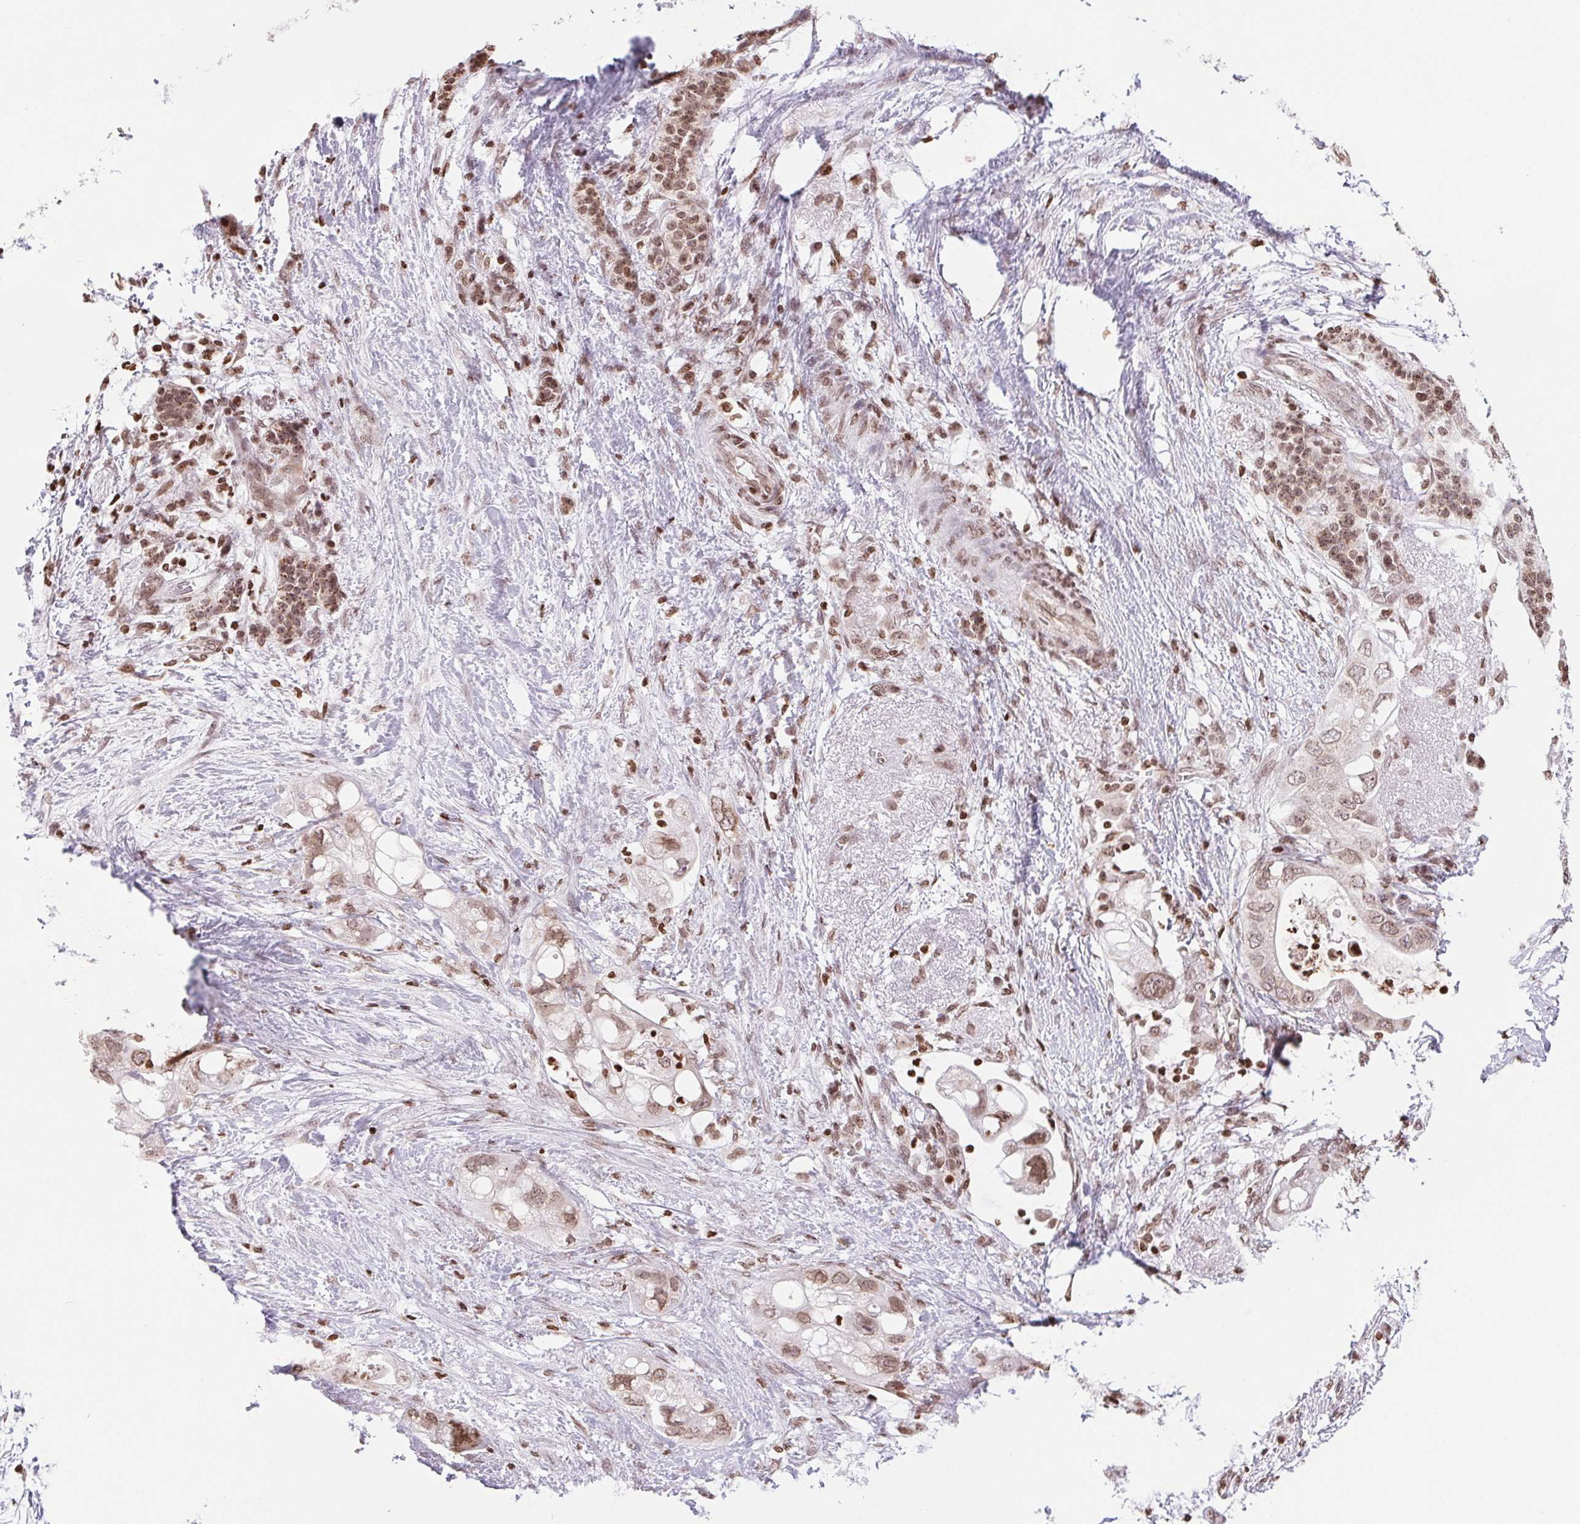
{"staining": {"intensity": "weak", "quantity": ">75%", "location": "nuclear"}, "tissue": "pancreatic cancer", "cell_type": "Tumor cells", "image_type": "cancer", "snomed": [{"axis": "morphology", "description": "Adenocarcinoma, NOS"}, {"axis": "topography", "description": "Pancreas"}], "caption": "Immunohistochemical staining of pancreatic cancer displays low levels of weak nuclear staining in approximately >75% of tumor cells. The staining was performed using DAB to visualize the protein expression in brown, while the nuclei were stained in blue with hematoxylin (Magnification: 20x).", "gene": "SMIM12", "patient": {"sex": "female", "age": 72}}